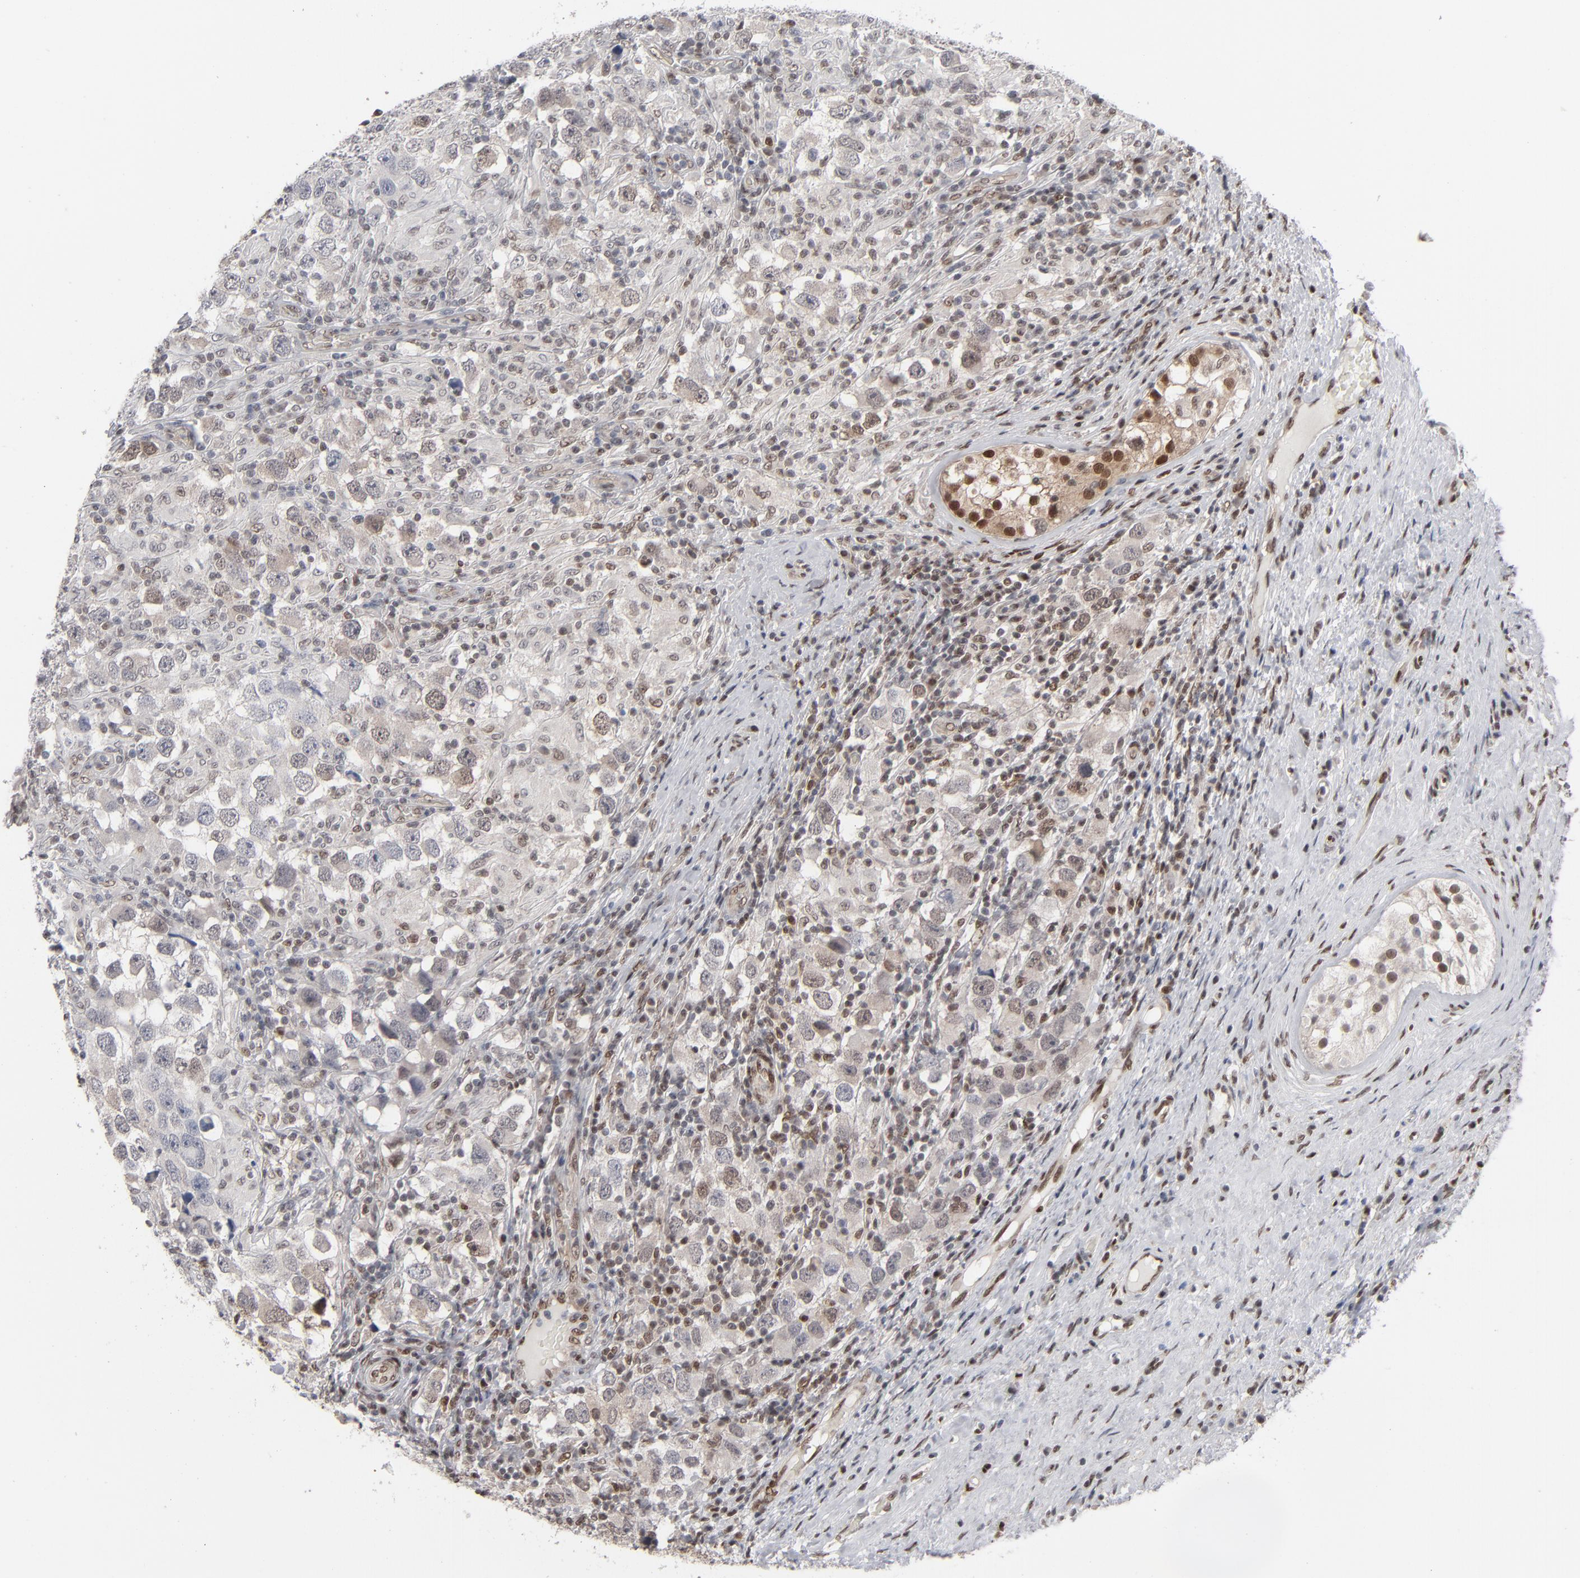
{"staining": {"intensity": "weak", "quantity": "25%-75%", "location": "cytoplasmic/membranous"}, "tissue": "testis cancer", "cell_type": "Tumor cells", "image_type": "cancer", "snomed": [{"axis": "morphology", "description": "Carcinoma, Embryonal, NOS"}, {"axis": "topography", "description": "Testis"}], "caption": "Immunohistochemical staining of testis cancer (embryonal carcinoma) reveals low levels of weak cytoplasmic/membranous expression in about 25%-75% of tumor cells.", "gene": "IRF9", "patient": {"sex": "male", "age": 21}}